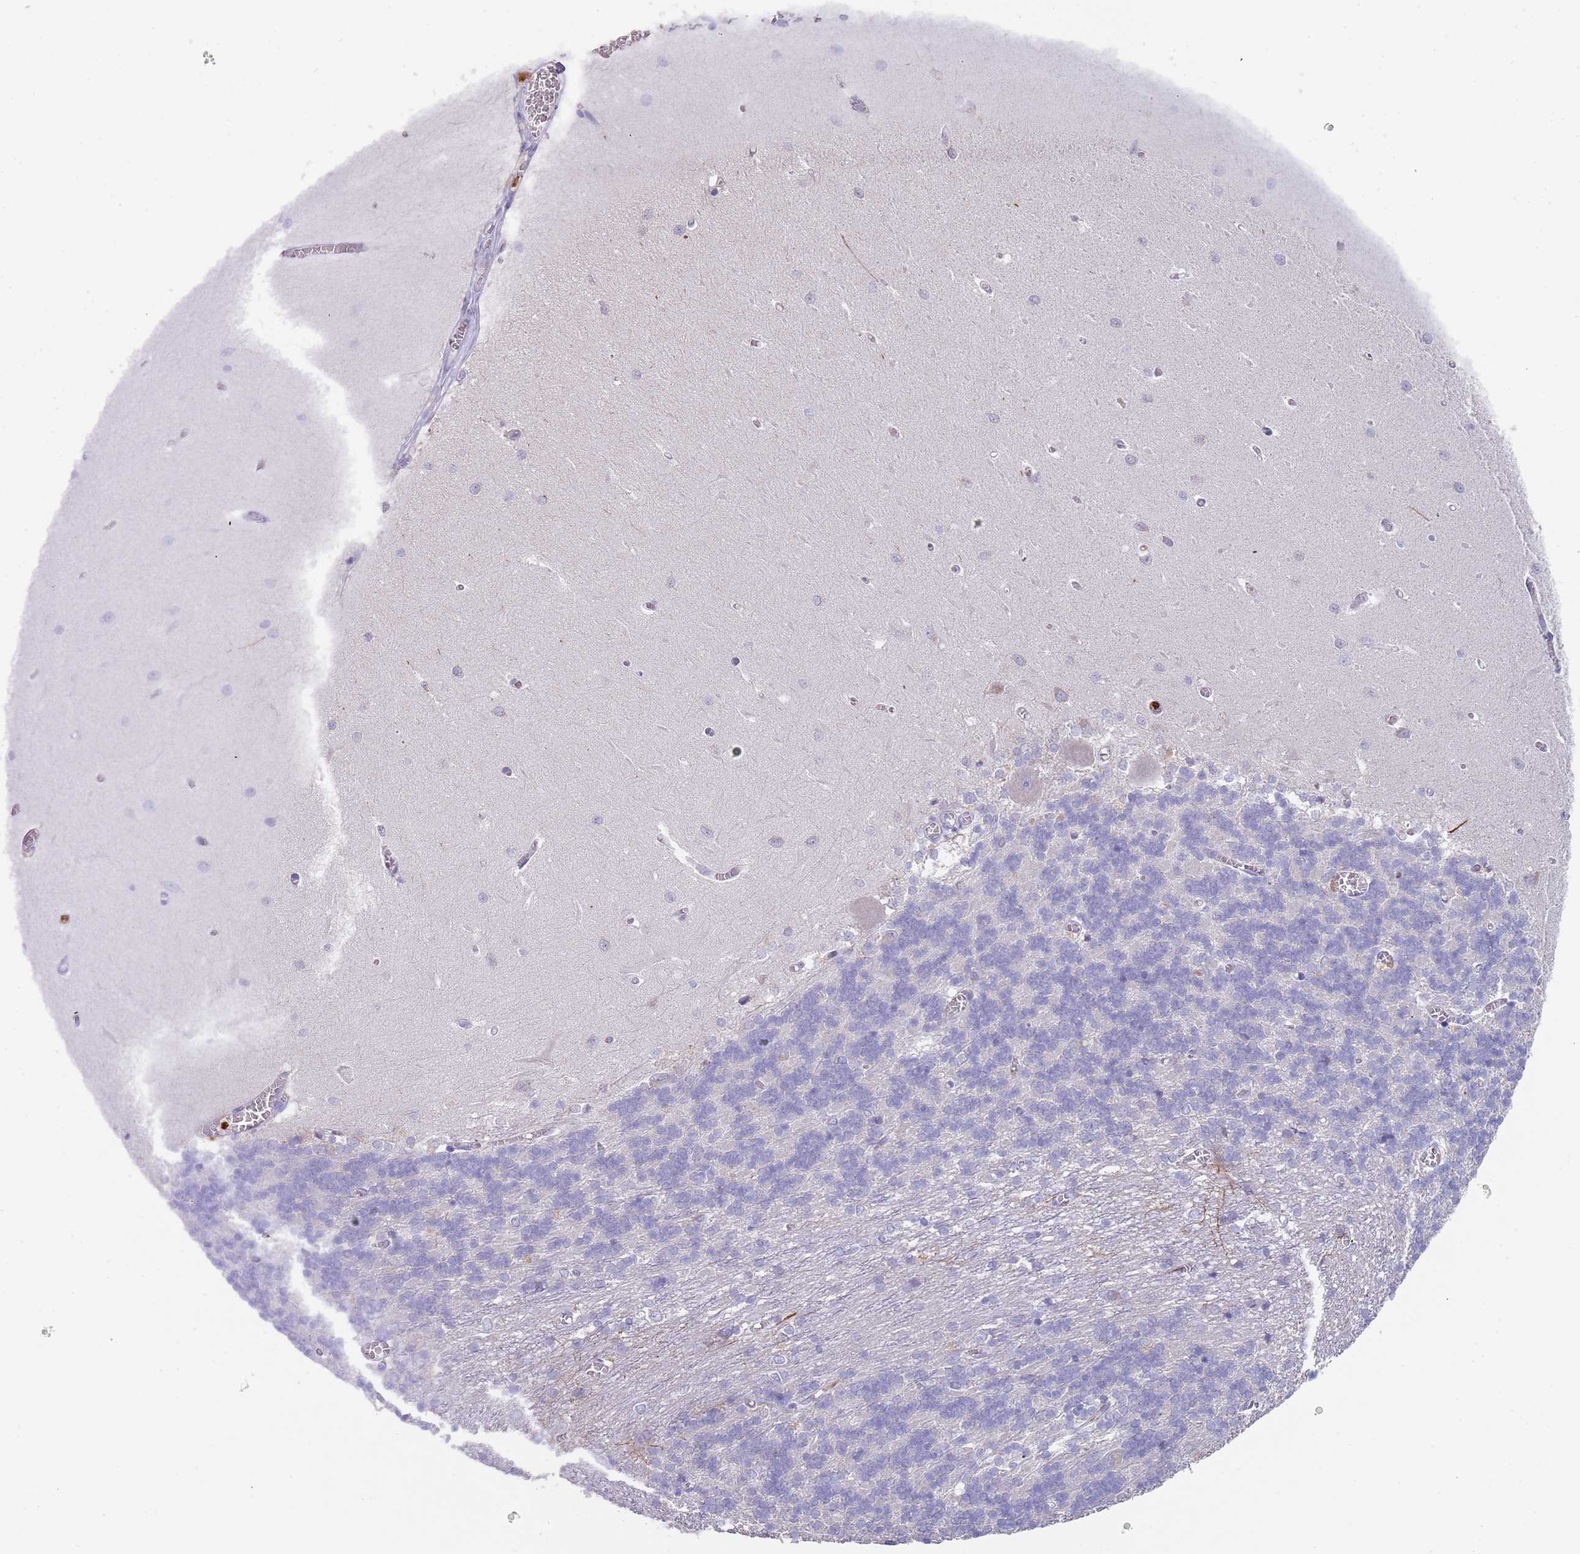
{"staining": {"intensity": "negative", "quantity": "none", "location": "none"}, "tissue": "cerebellum", "cell_type": "Cells in granular layer", "image_type": "normal", "snomed": [{"axis": "morphology", "description": "Normal tissue, NOS"}, {"axis": "topography", "description": "Cerebellum"}], "caption": "This is an immunohistochemistry image of unremarkable cerebellum. There is no expression in cells in granular layer.", "gene": "TMEM251", "patient": {"sex": "male", "age": 37}}